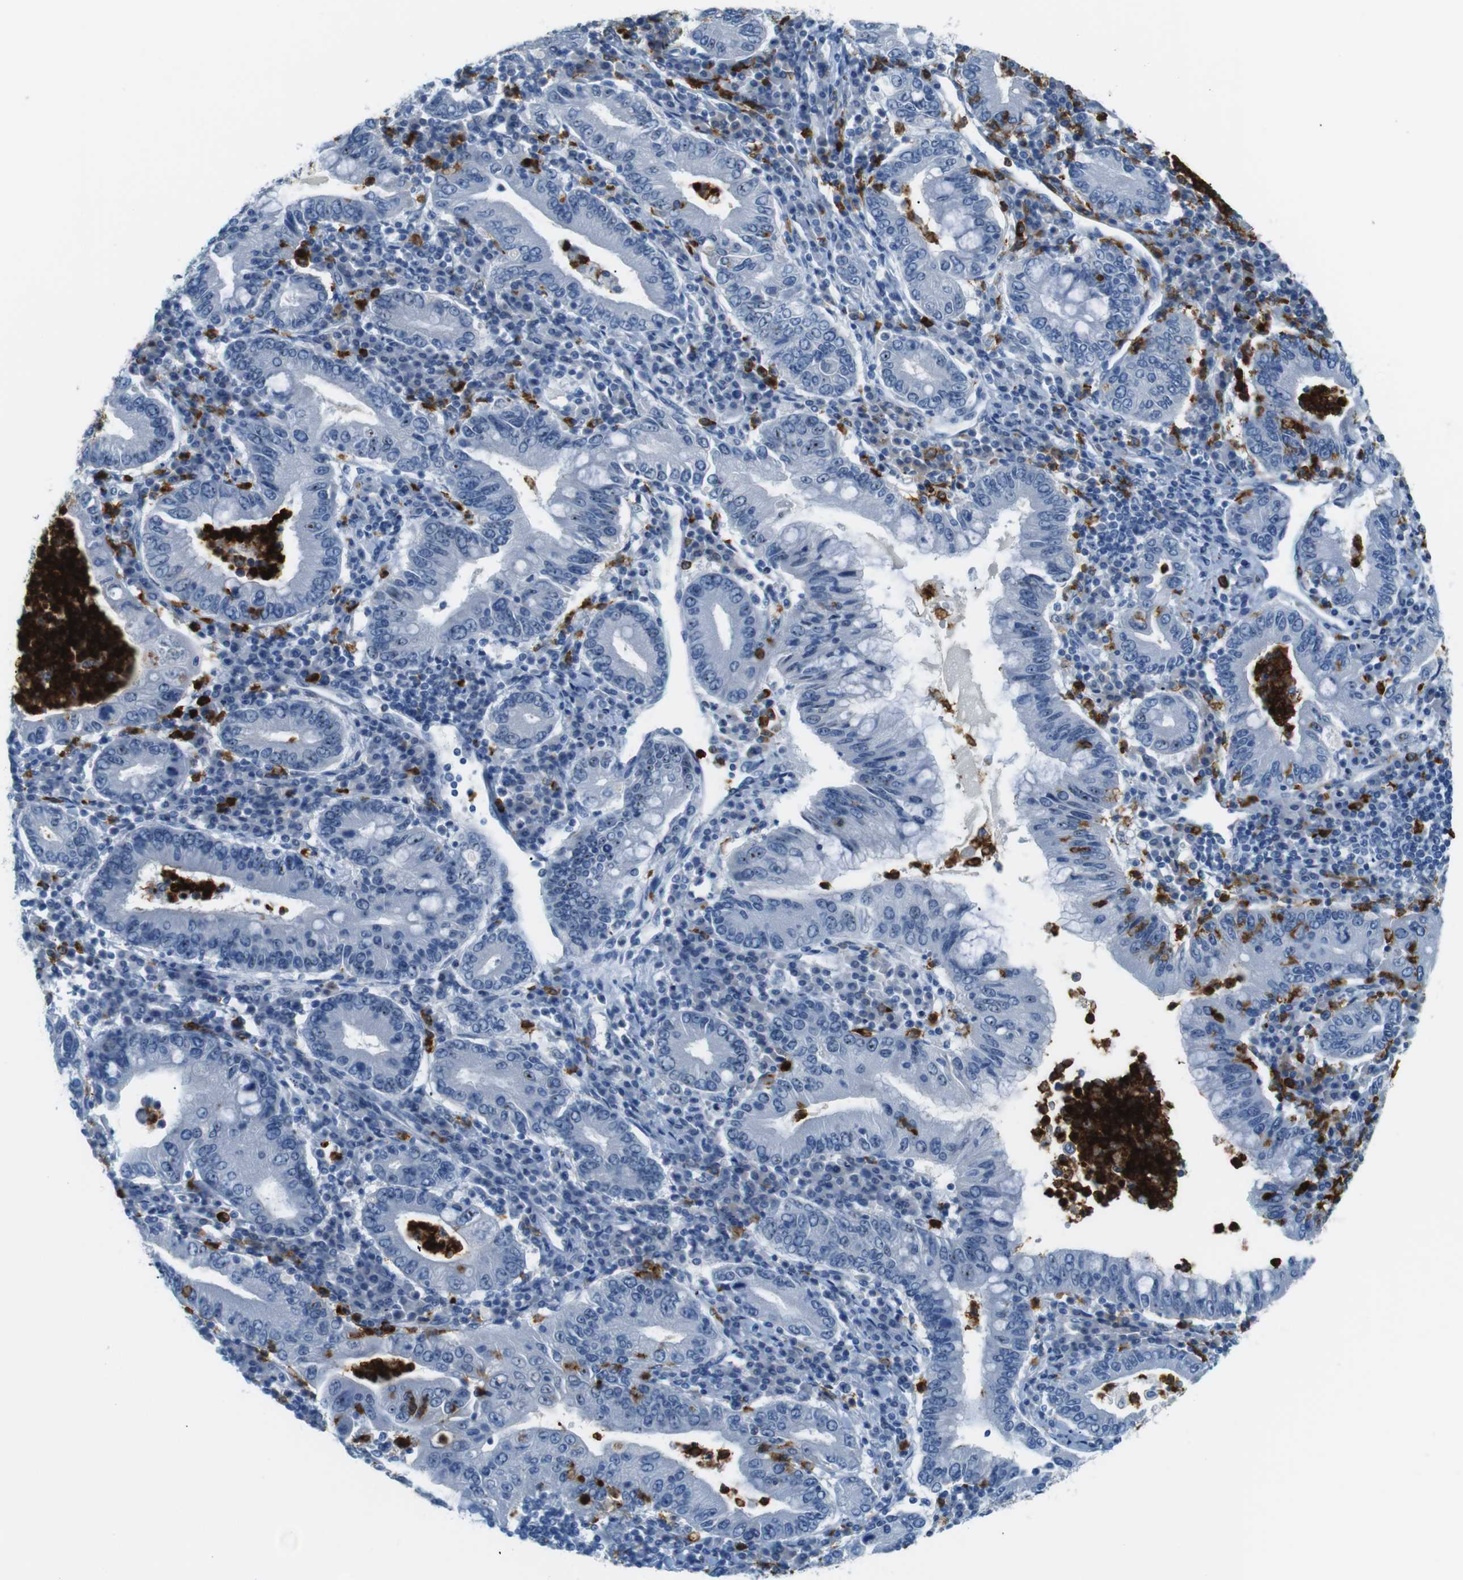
{"staining": {"intensity": "negative", "quantity": "none", "location": "none"}, "tissue": "stomach cancer", "cell_type": "Tumor cells", "image_type": "cancer", "snomed": [{"axis": "morphology", "description": "Normal tissue, NOS"}, {"axis": "morphology", "description": "Adenocarcinoma, NOS"}, {"axis": "topography", "description": "Esophagus"}, {"axis": "topography", "description": "Stomach, upper"}, {"axis": "topography", "description": "Peripheral nerve tissue"}], "caption": "Image shows no protein expression in tumor cells of adenocarcinoma (stomach) tissue.", "gene": "MCEMP1", "patient": {"sex": "male", "age": 62}}